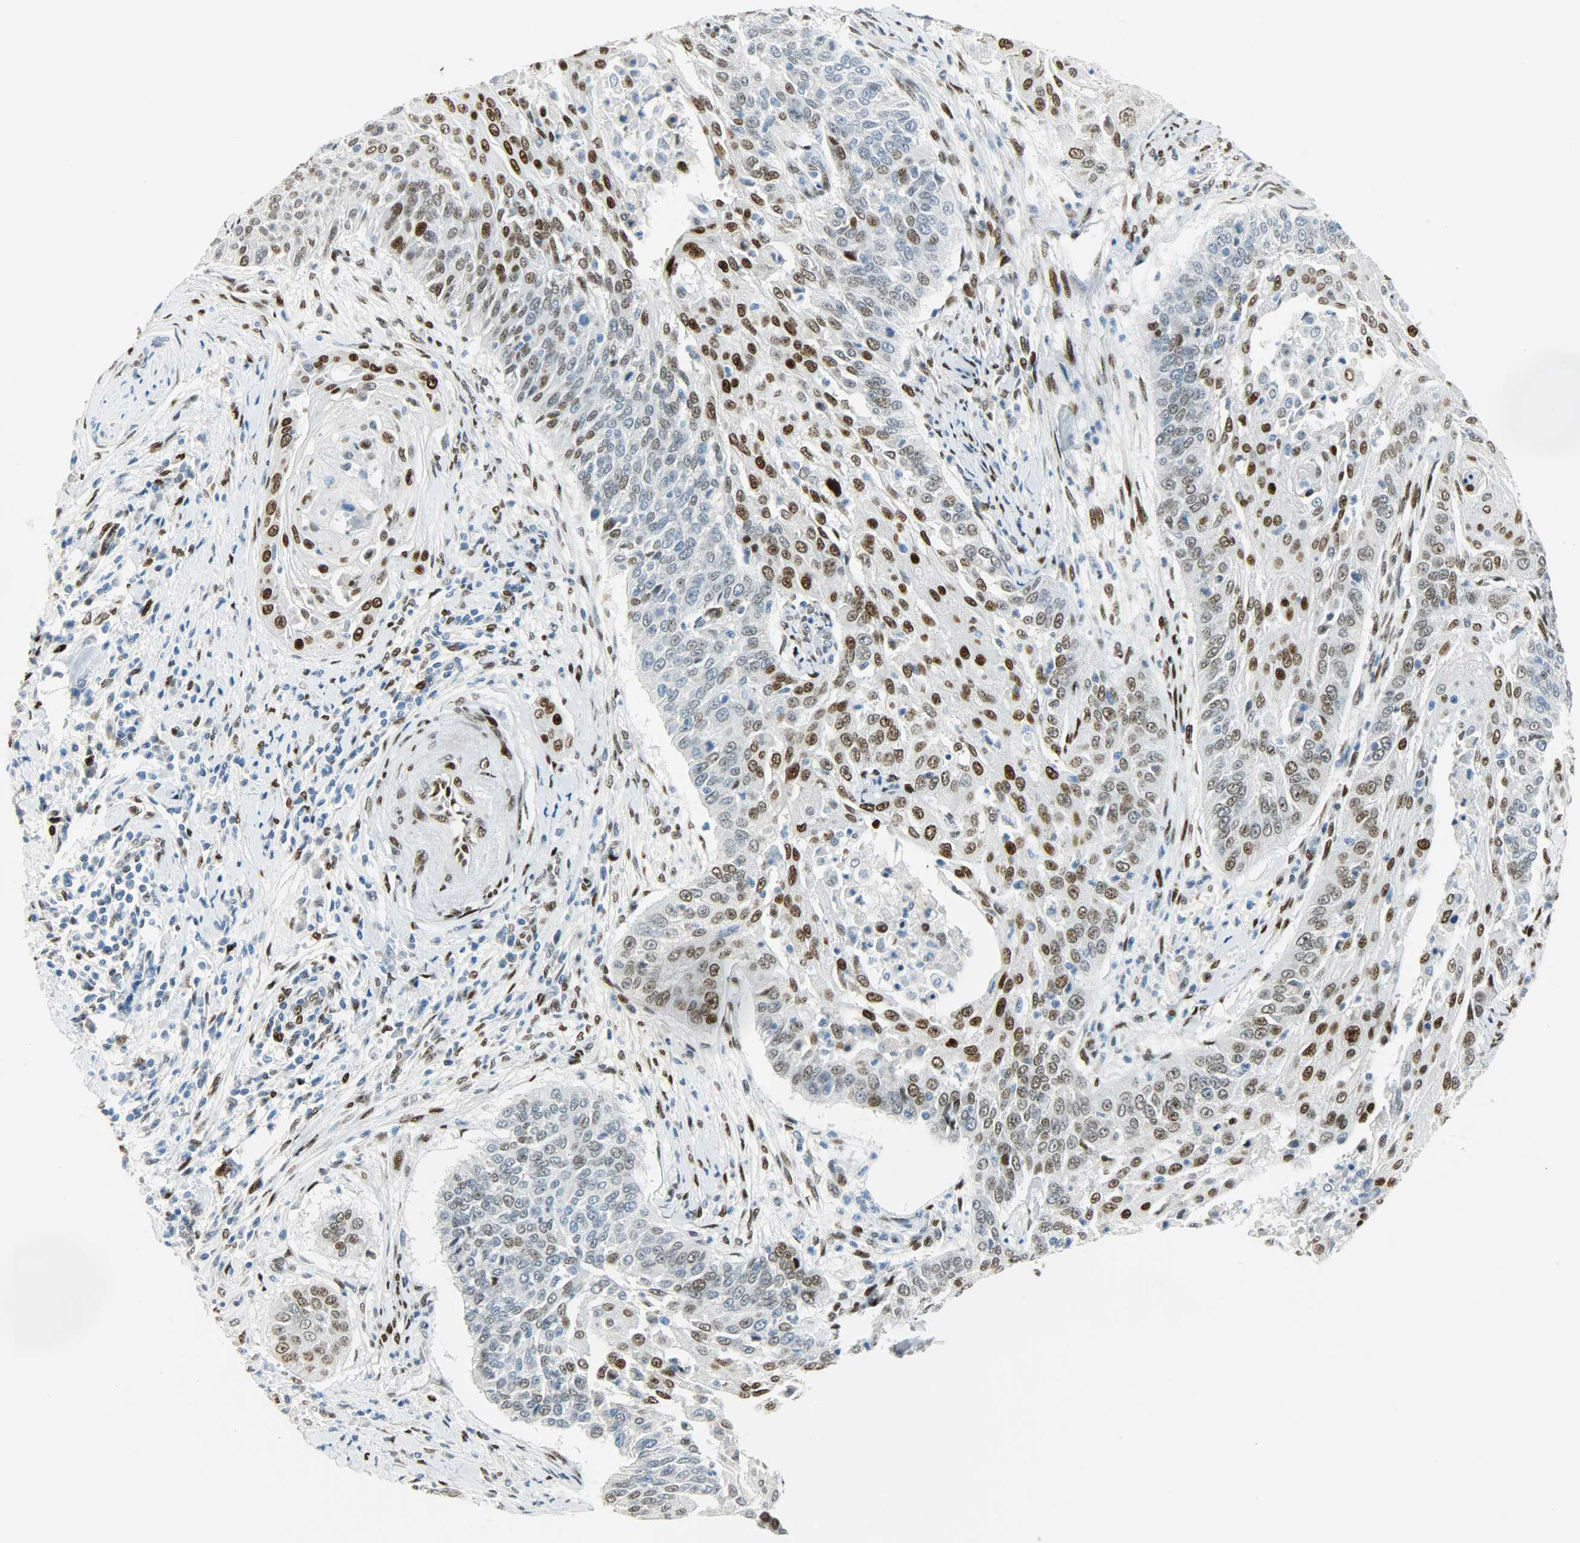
{"staining": {"intensity": "strong", "quantity": ">75%", "location": "nuclear"}, "tissue": "cervical cancer", "cell_type": "Tumor cells", "image_type": "cancer", "snomed": [{"axis": "morphology", "description": "Squamous cell carcinoma, NOS"}, {"axis": "topography", "description": "Cervix"}], "caption": "About >75% of tumor cells in cervical cancer exhibit strong nuclear protein staining as visualized by brown immunohistochemical staining.", "gene": "JUNB", "patient": {"sex": "female", "age": 33}}